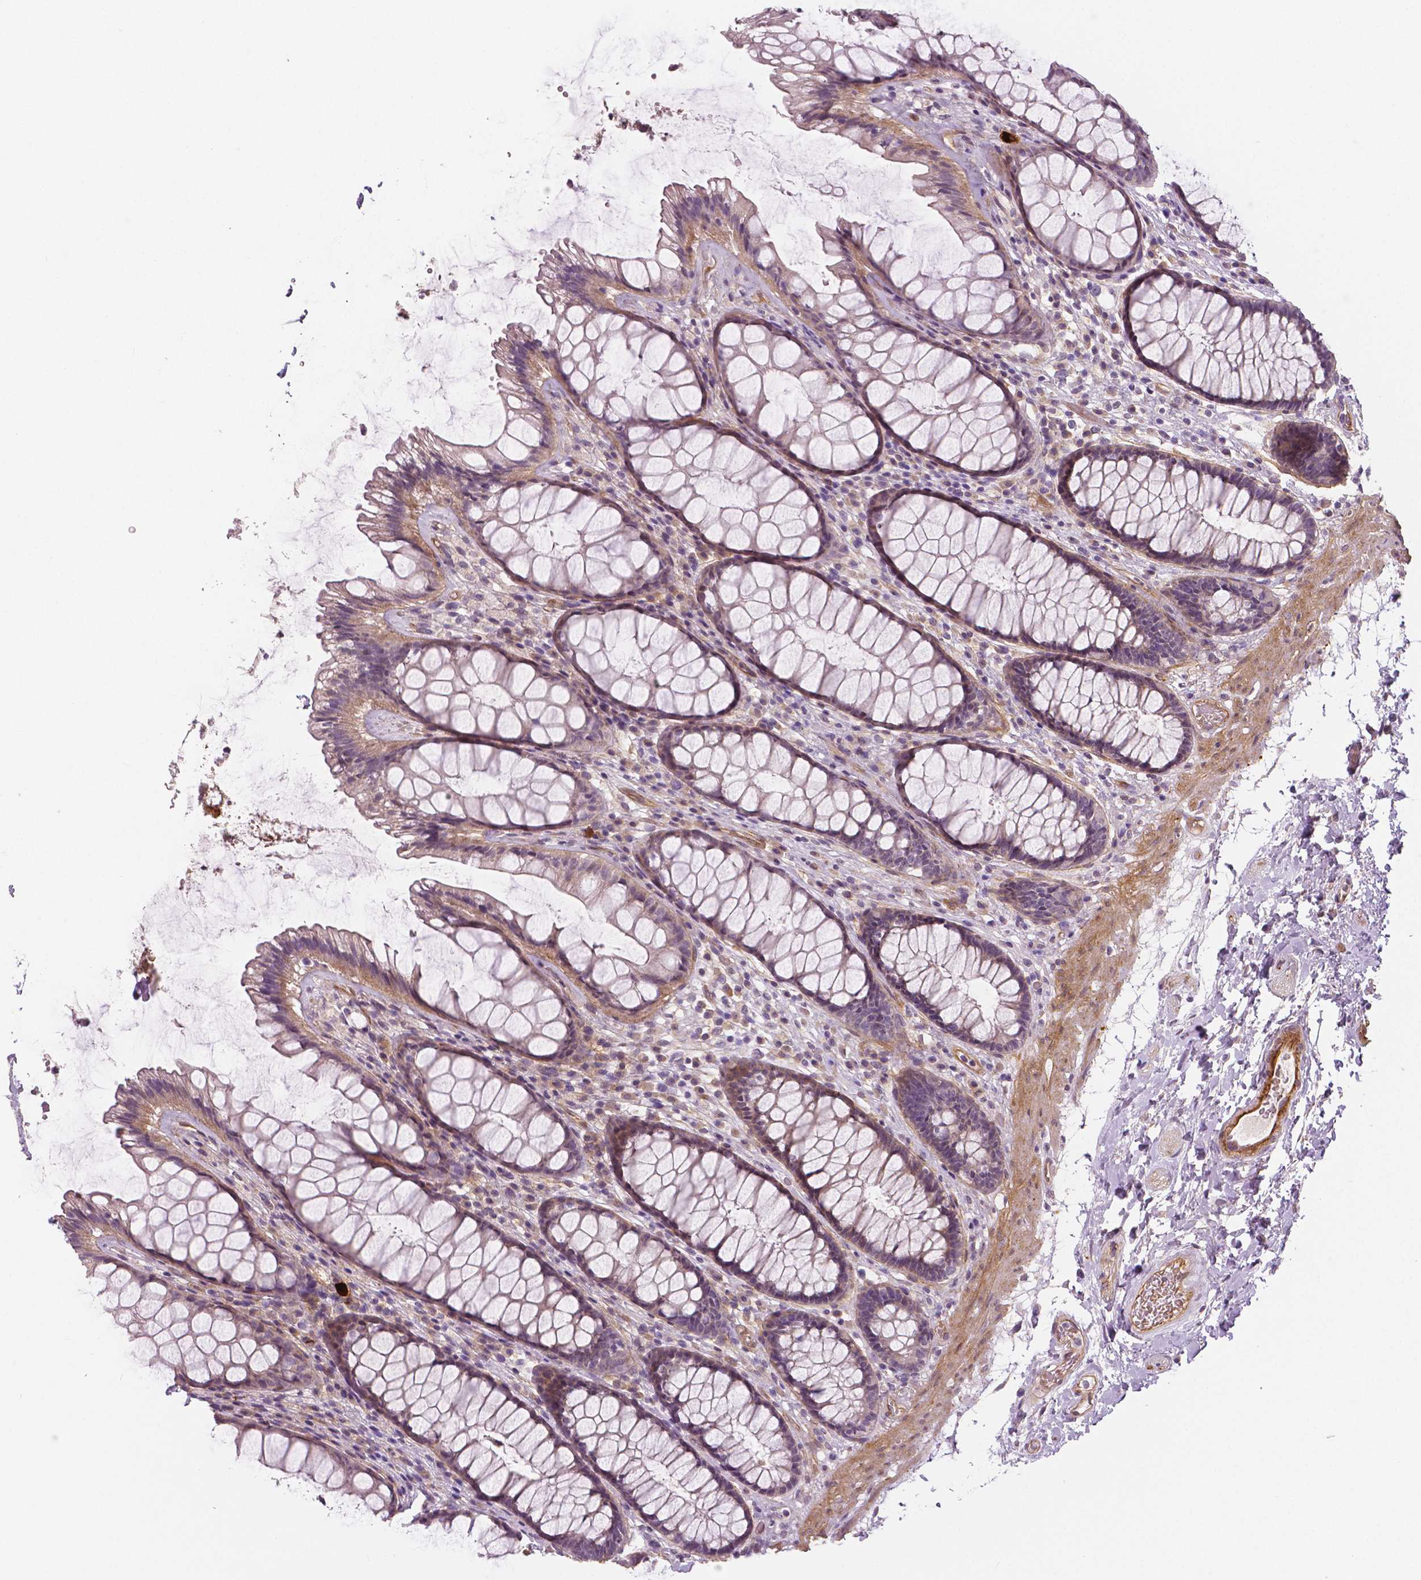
{"staining": {"intensity": "weak", "quantity": "<25%", "location": "cytoplasmic/membranous"}, "tissue": "rectum", "cell_type": "Glandular cells", "image_type": "normal", "snomed": [{"axis": "morphology", "description": "Normal tissue, NOS"}, {"axis": "topography", "description": "Rectum"}], "caption": "Micrograph shows no significant protein positivity in glandular cells of normal rectum.", "gene": "FLT1", "patient": {"sex": "male", "age": 72}}